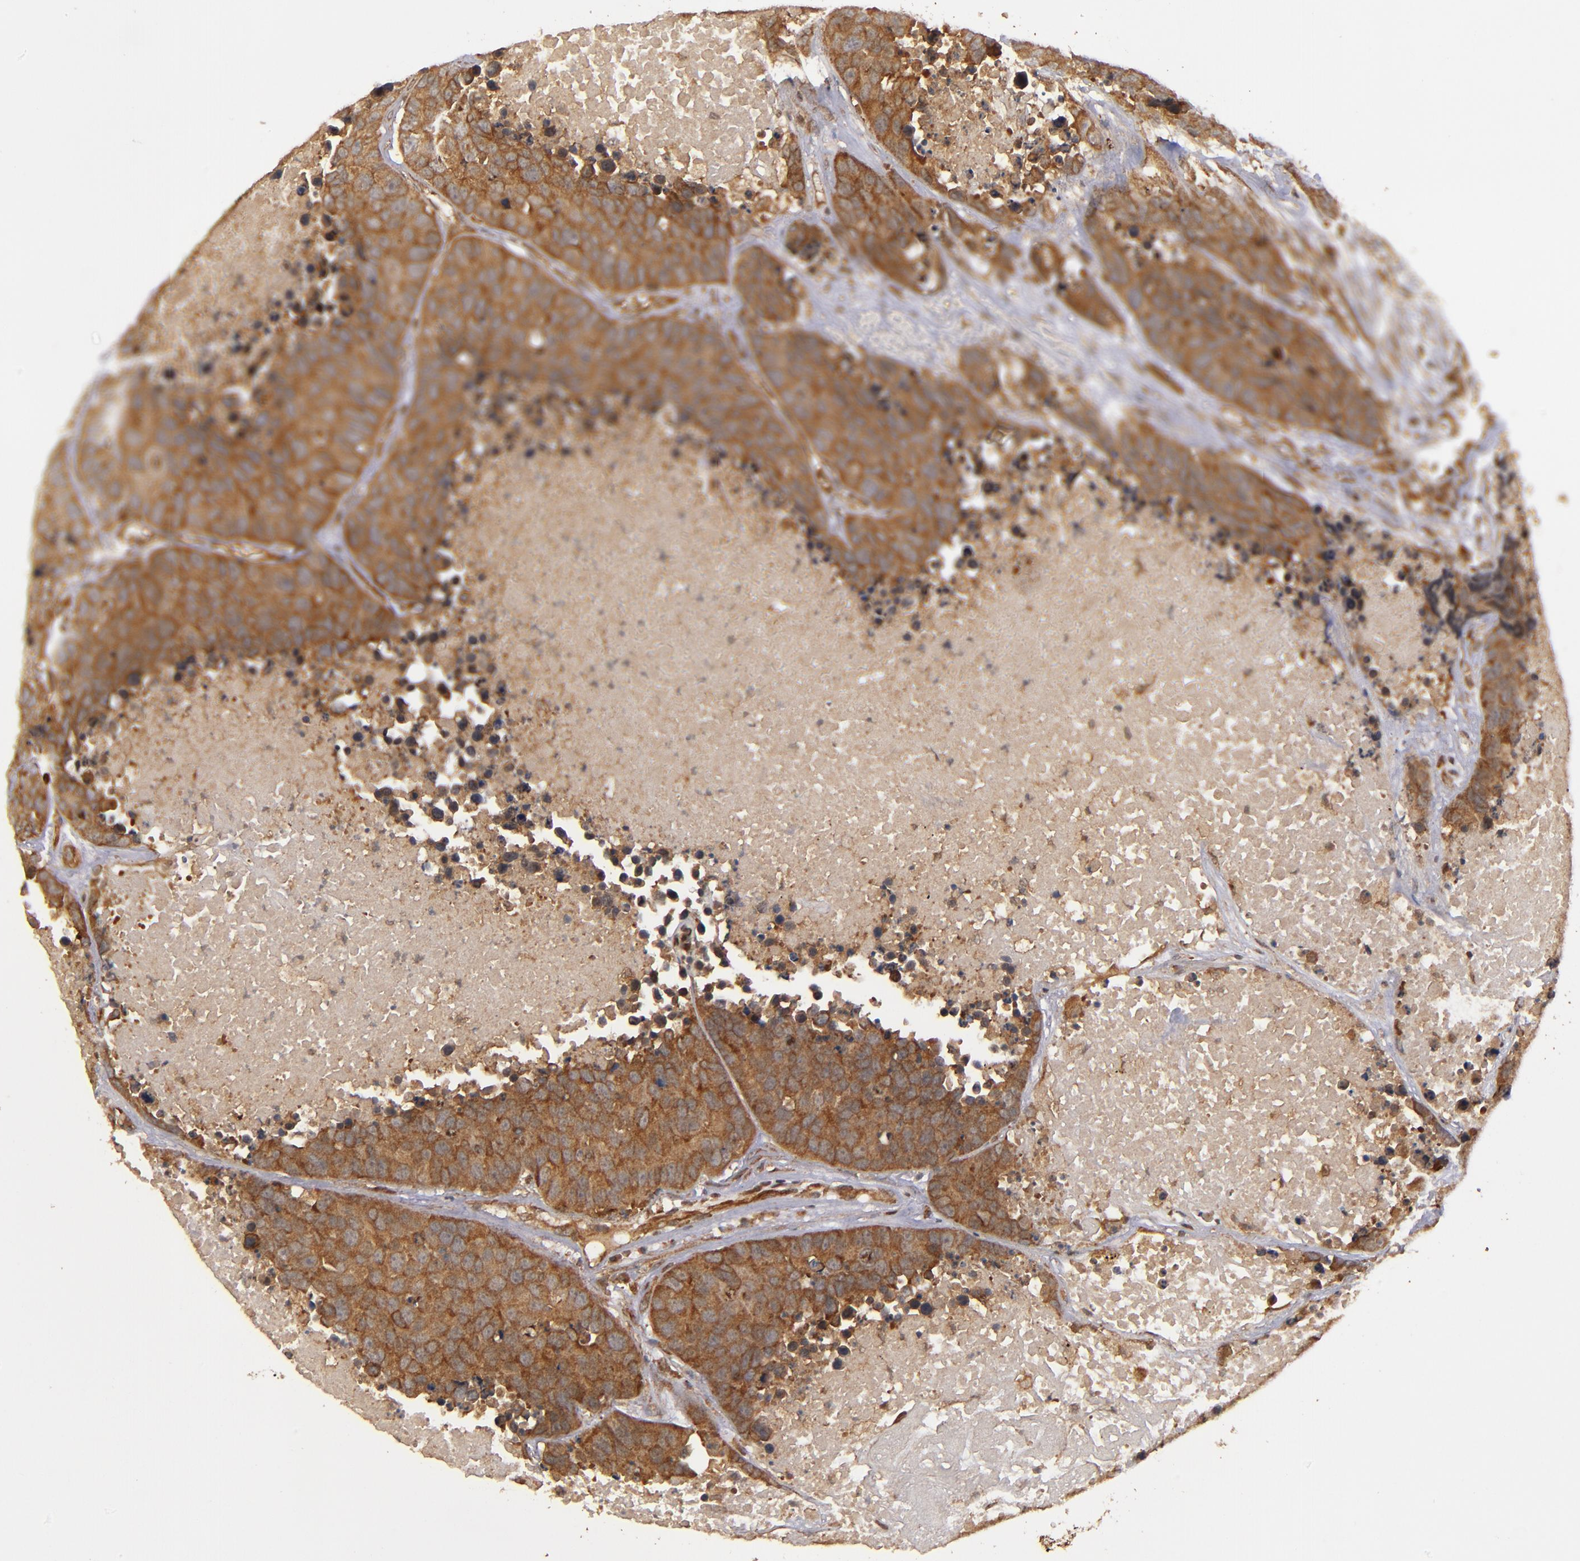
{"staining": {"intensity": "strong", "quantity": ">75%", "location": "cytoplasmic/membranous"}, "tissue": "carcinoid", "cell_type": "Tumor cells", "image_type": "cancer", "snomed": [{"axis": "morphology", "description": "Carcinoid, malignant, NOS"}, {"axis": "topography", "description": "Lung"}], "caption": "Immunohistochemistry staining of carcinoid, which reveals high levels of strong cytoplasmic/membranous positivity in approximately >75% of tumor cells indicating strong cytoplasmic/membranous protein staining. The staining was performed using DAB (brown) for protein detection and nuclei were counterstained in hematoxylin (blue).", "gene": "BDKRB1", "patient": {"sex": "male", "age": 60}}